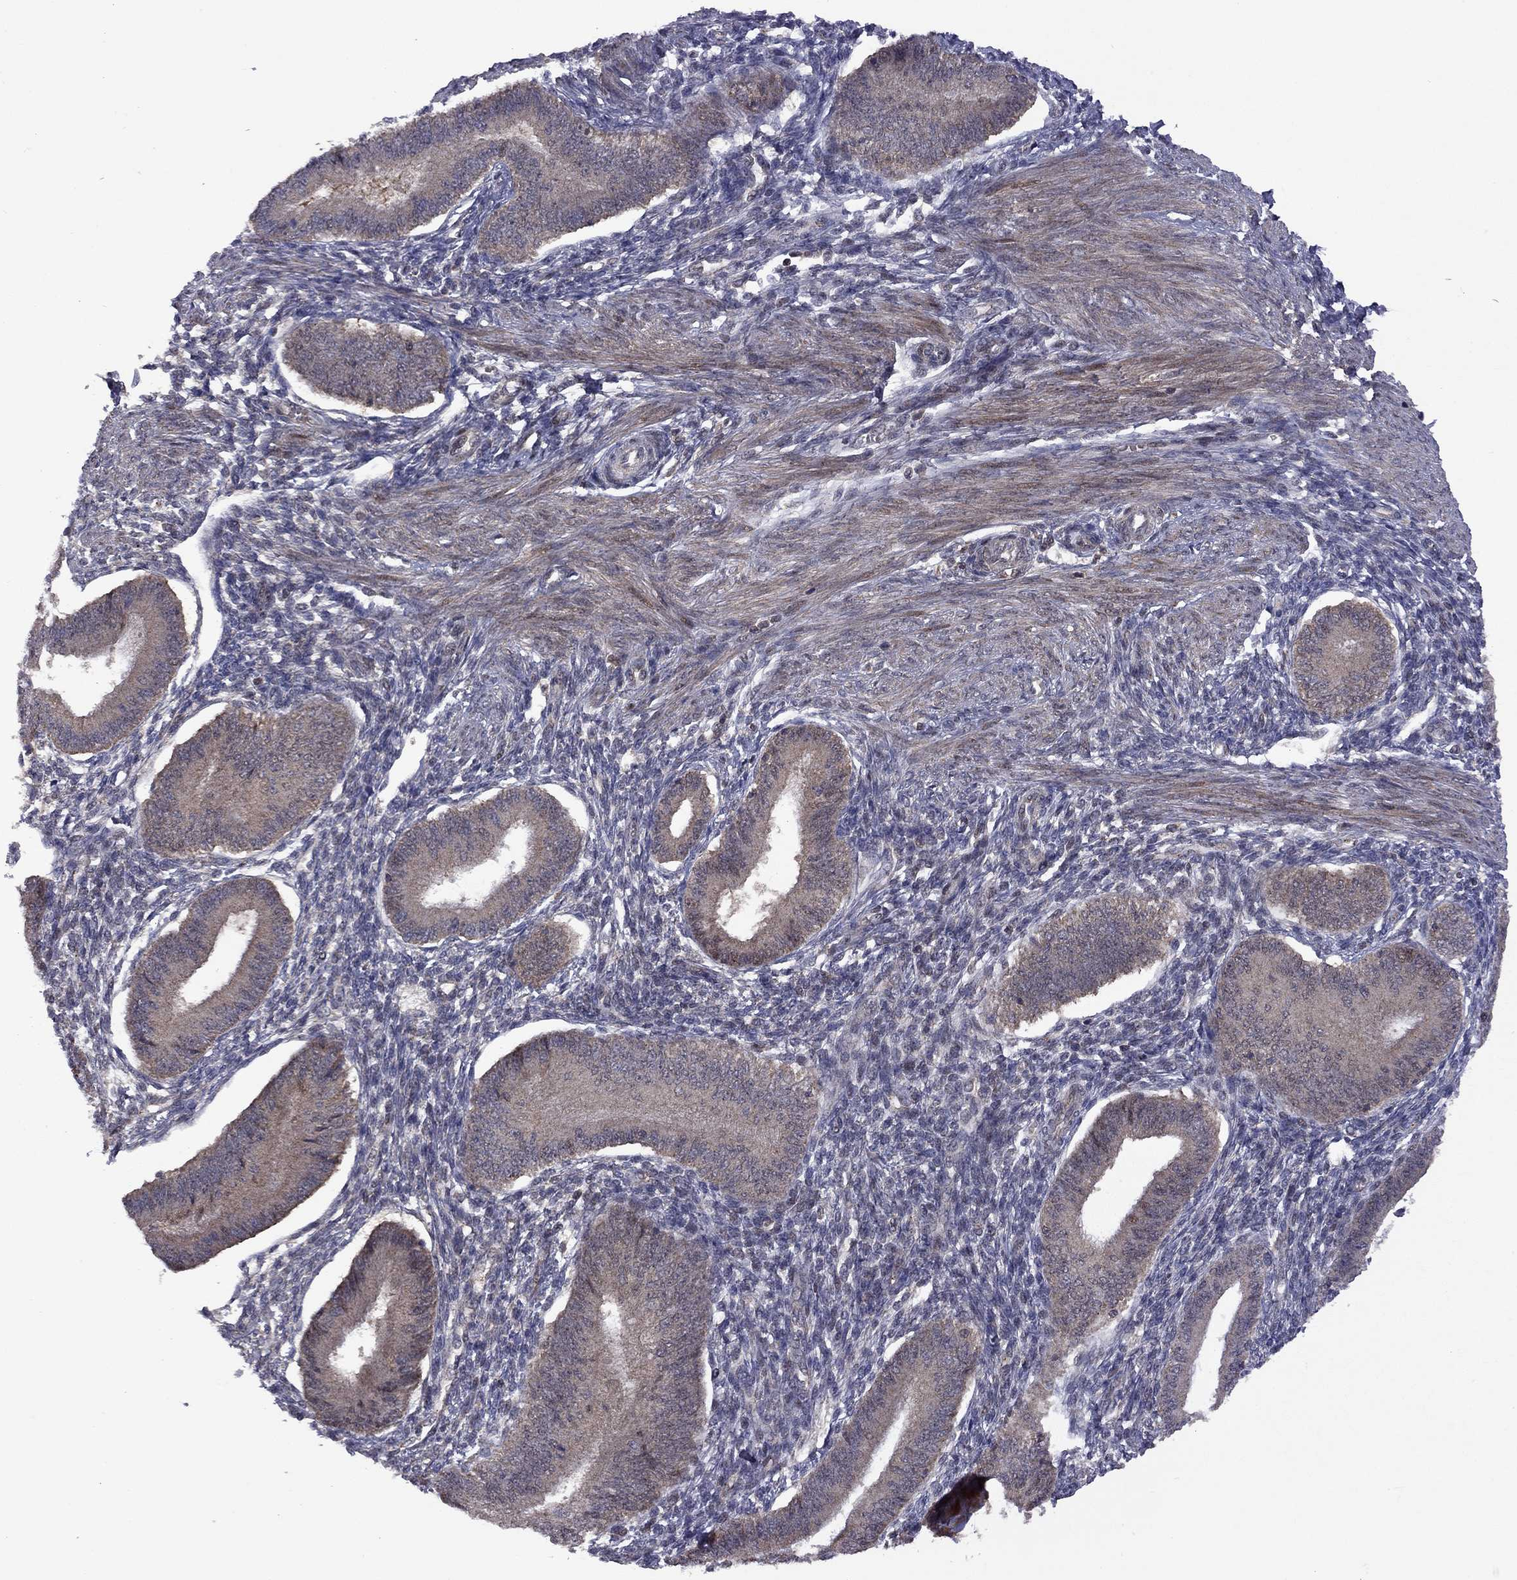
{"staining": {"intensity": "negative", "quantity": "none", "location": "none"}, "tissue": "endometrium", "cell_type": "Cells in endometrial stroma", "image_type": "normal", "snomed": [{"axis": "morphology", "description": "Normal tissue, NOS"}, {"axis": "topography", "description": "Endometrium"}], "caption": "DAB (3,3'-diaminobenzidine) immunohistochemical staining of benign human endometrium shows no significant positivity in cells in endometrial stroma. (Immunohistochemistry, brightfield microscopy, high magnification).", "gene": "IPP", "patient": {"sex": "female", "age": 39}}